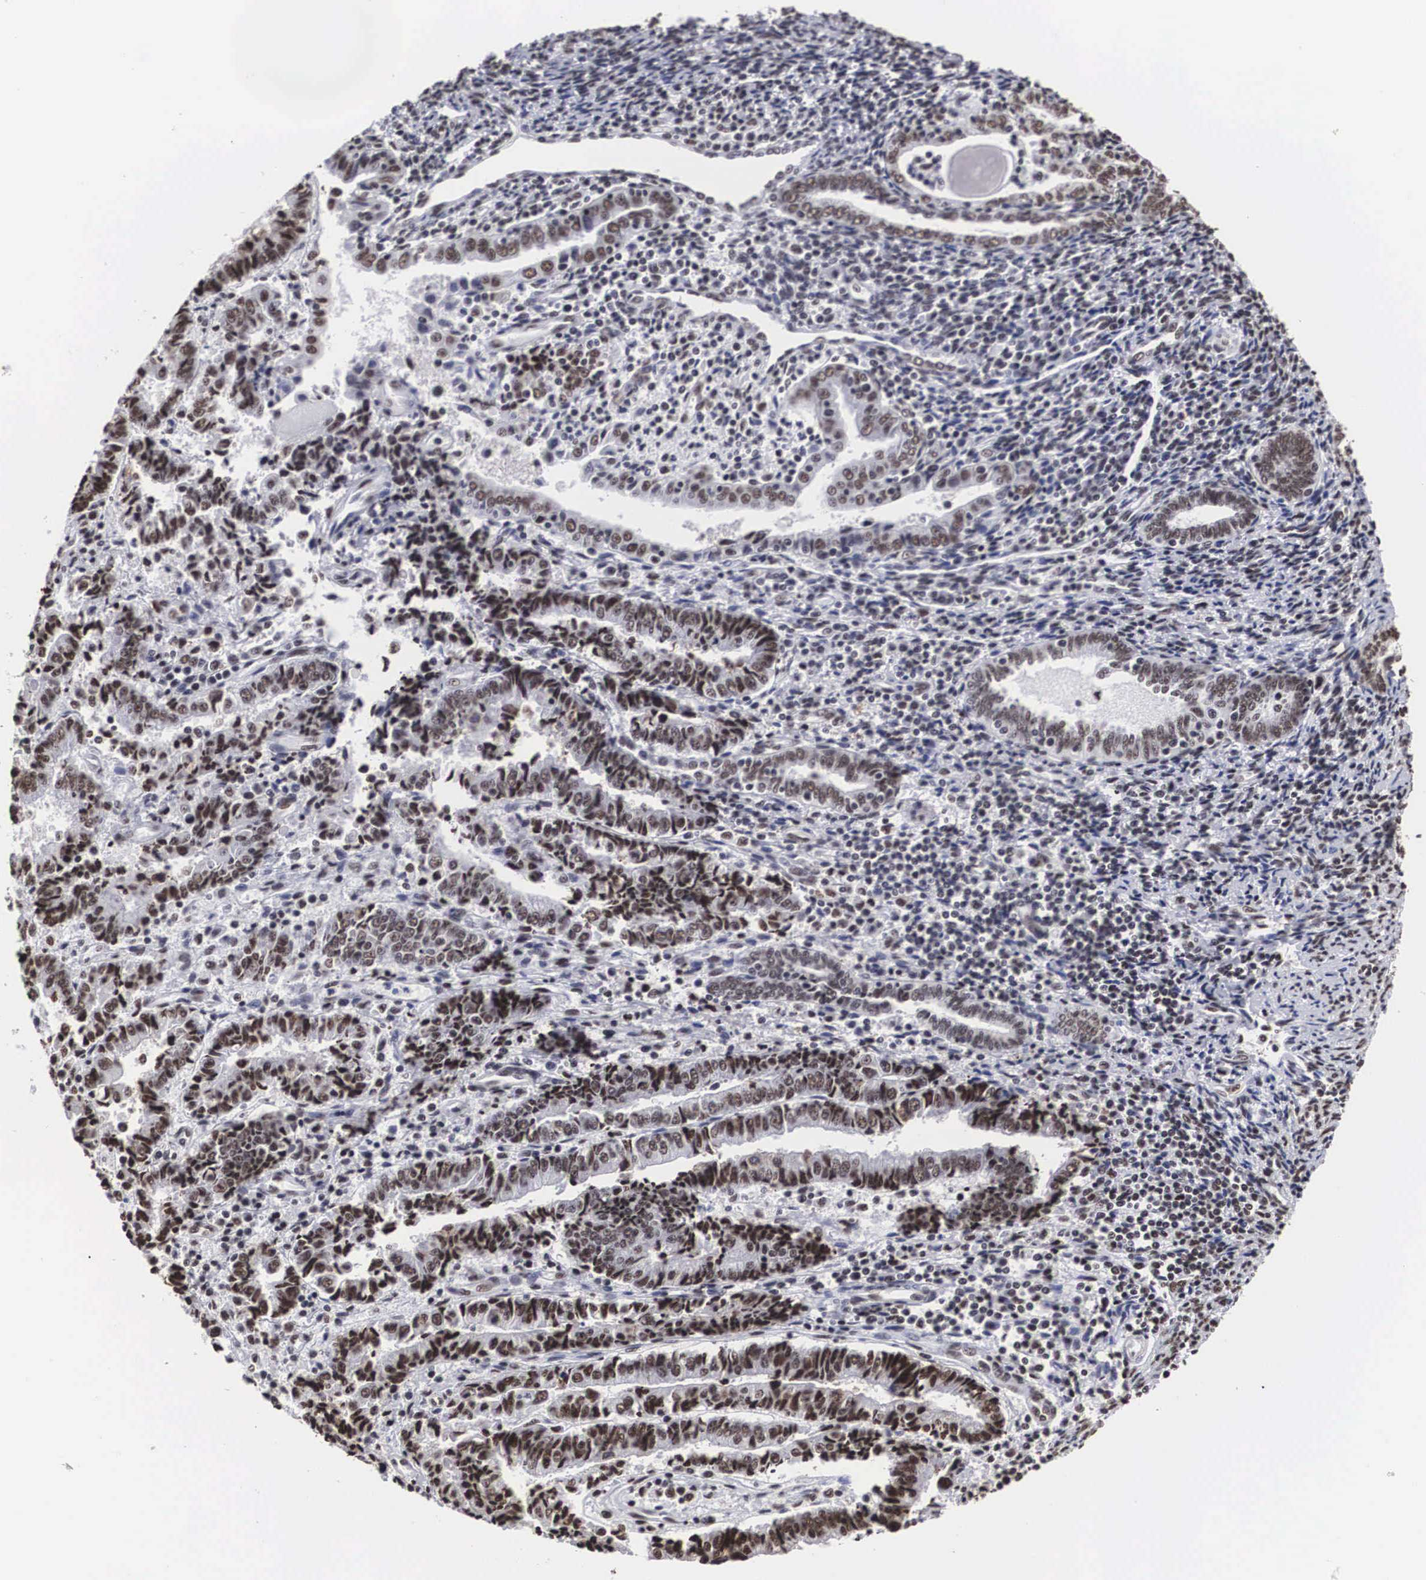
{"staining": {"intensity": "moderate", "quantity": ">75%", "location": "nuclear"}, "tissue": "endometrial cancer", "cell_type": "Tumor cells", "image_type": "cancer", "snomed": [{"axis": "morphology", "description": "Adenocarcinoma, NOS"}, {"axis": "topography", "description": "Endometrium"}], "caption": "Approximately >75% of tumor cells in human endometrial cancer (adenocarcinoma) show moderate nuclear protein positivity as visualized by brown immunohistochemical staining.", "gene": "ACIN1", "patient": {"sex": "female", "age": 75}}